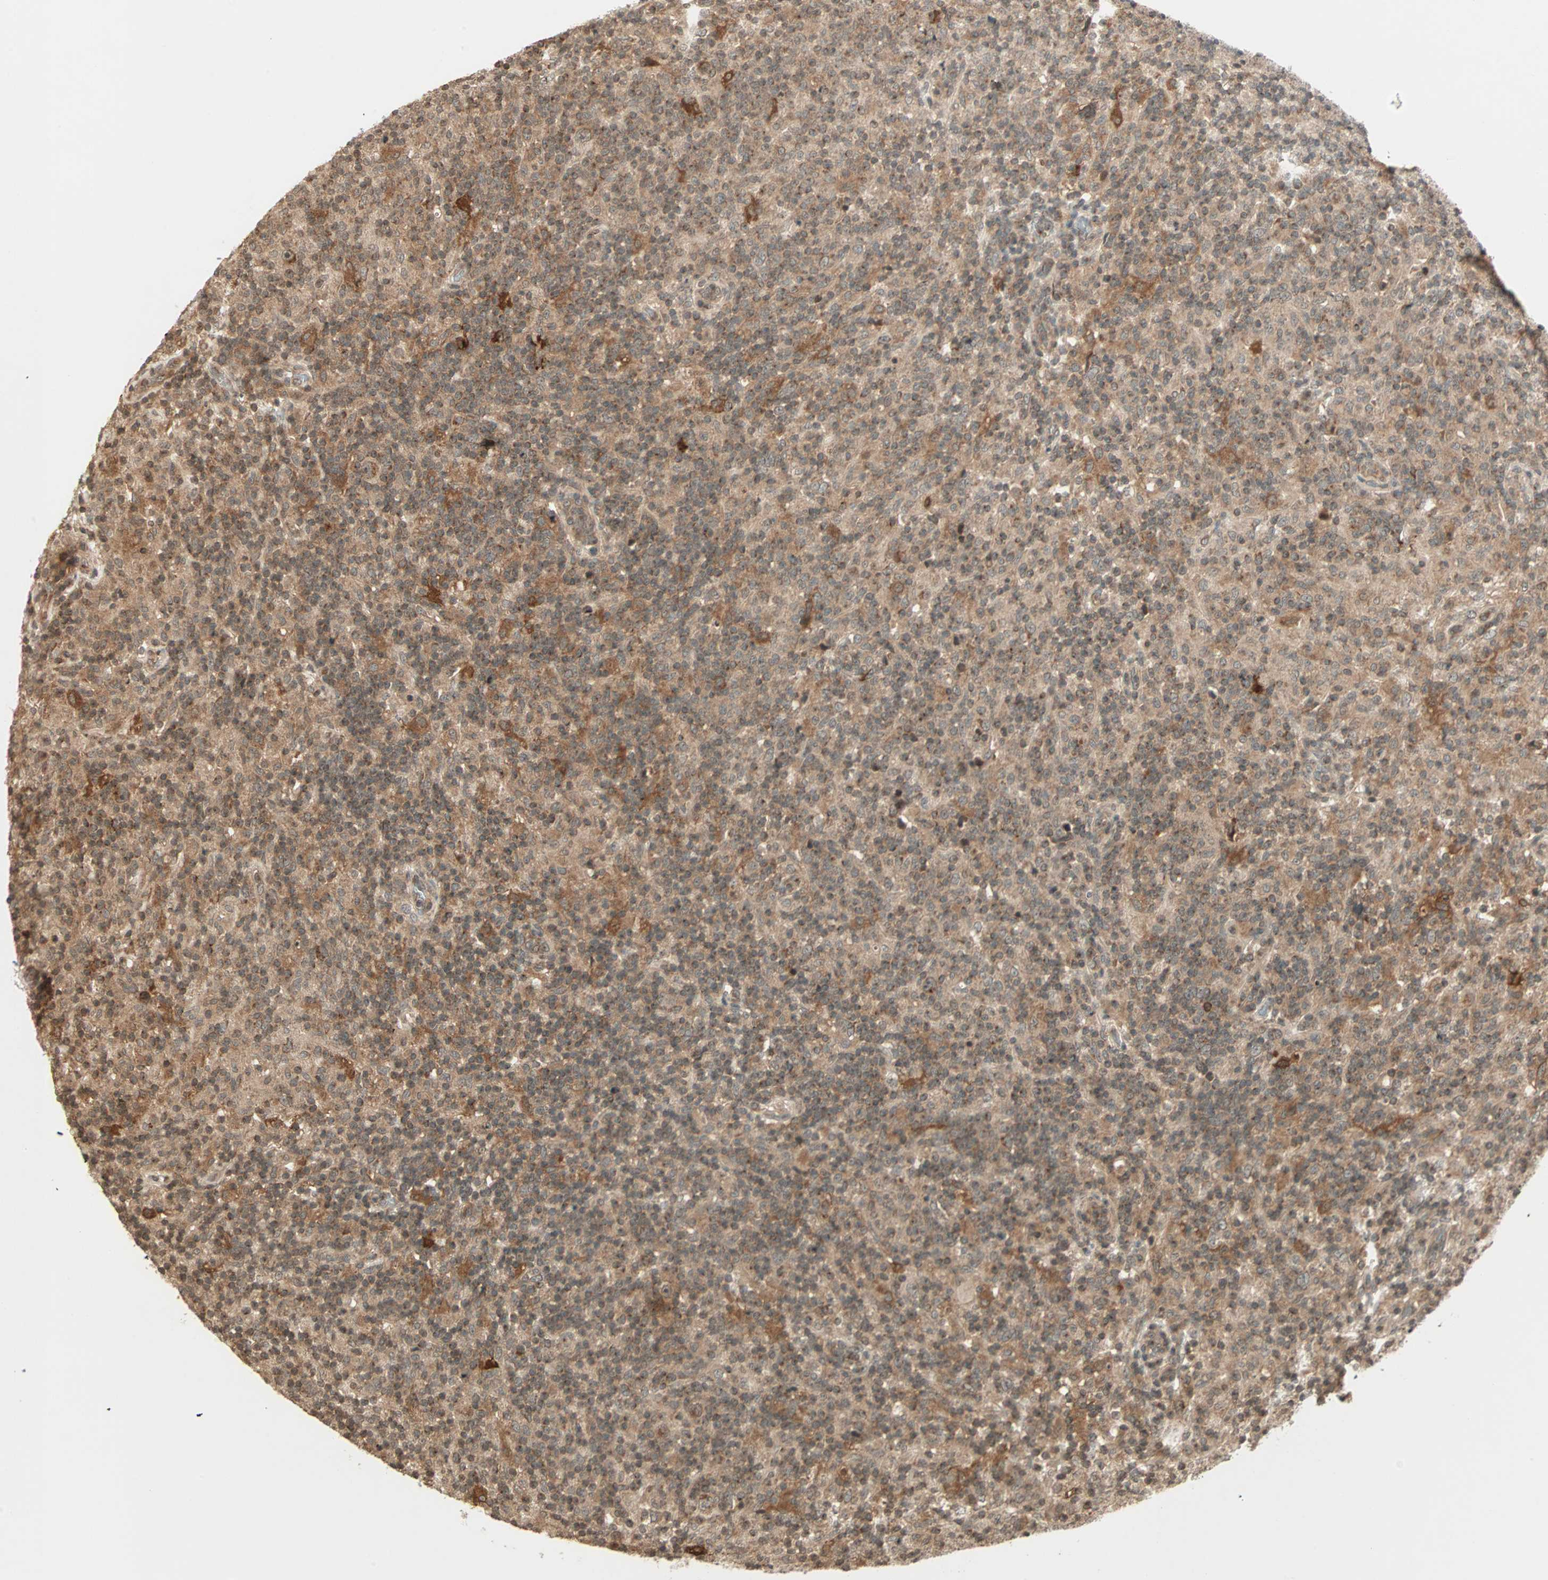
{"staining": {"intensity": "strong", "quantity": ">75%", "location": "cytoplasmic/membranous"}, "tissue": "lymphoma", "cell_type": "Tumor cells", "image_type": "cancer", "snomed": [{"axis": "morphology", "description": "Hodgkin's disease, NOS"}, {"axis": "topography", "description": "Lymph node"}], "caption": "Brown immunohistochemical staining in Hodgkin's disease demonstrates strong cytoplasmic/membranous positivity in approximately >75% of tumor cells.", "gene": "RFFL", "patient": {"sex": "male", "age": 70}}